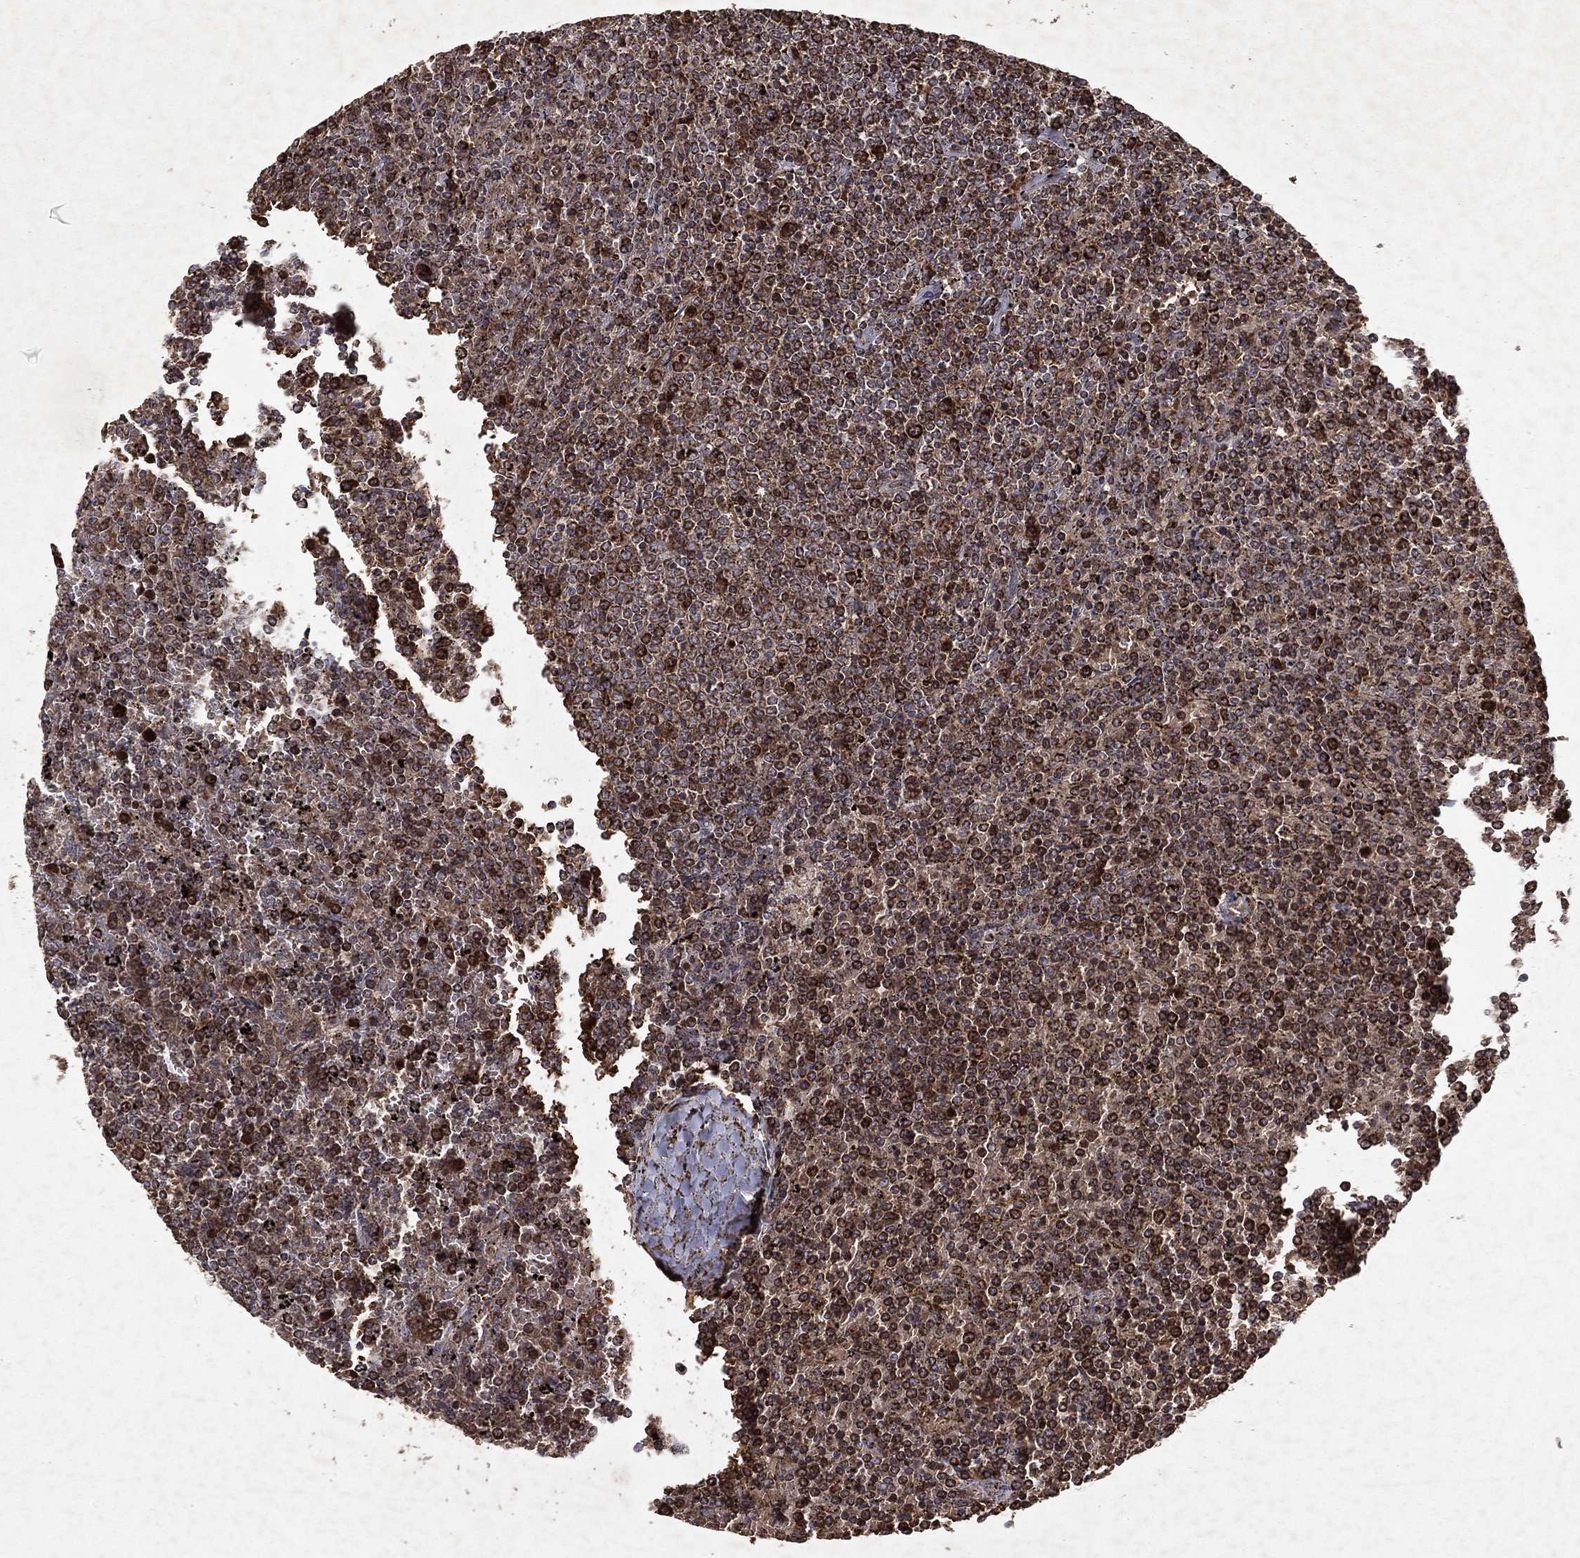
{"staining": {"intensity": "strong", "quantity": ">75%", "location": "cytoplasmic/membranous"}, "tissue": "lymphoma", "cell_type": "Tumor cells", "image_type": "cancer", "snomed": [{"axis": "morphology", "description": "Malignant lymphoma, non-Hodgkin's type, Low grade"}, {"axis": "topography", "description": "Spleen"}], "caption": "Immunohistochemistry (DAB (3,3'-diaminobenzidine)) staining of malignant lymphoma, non-Hodgkin's type (low-grade) exhibits strong cytoplasmic/membranous protein staining in about >75% of tumor cells.", "gene": "PYROXD2", "patient": {"sex": "female", "age": 77}}